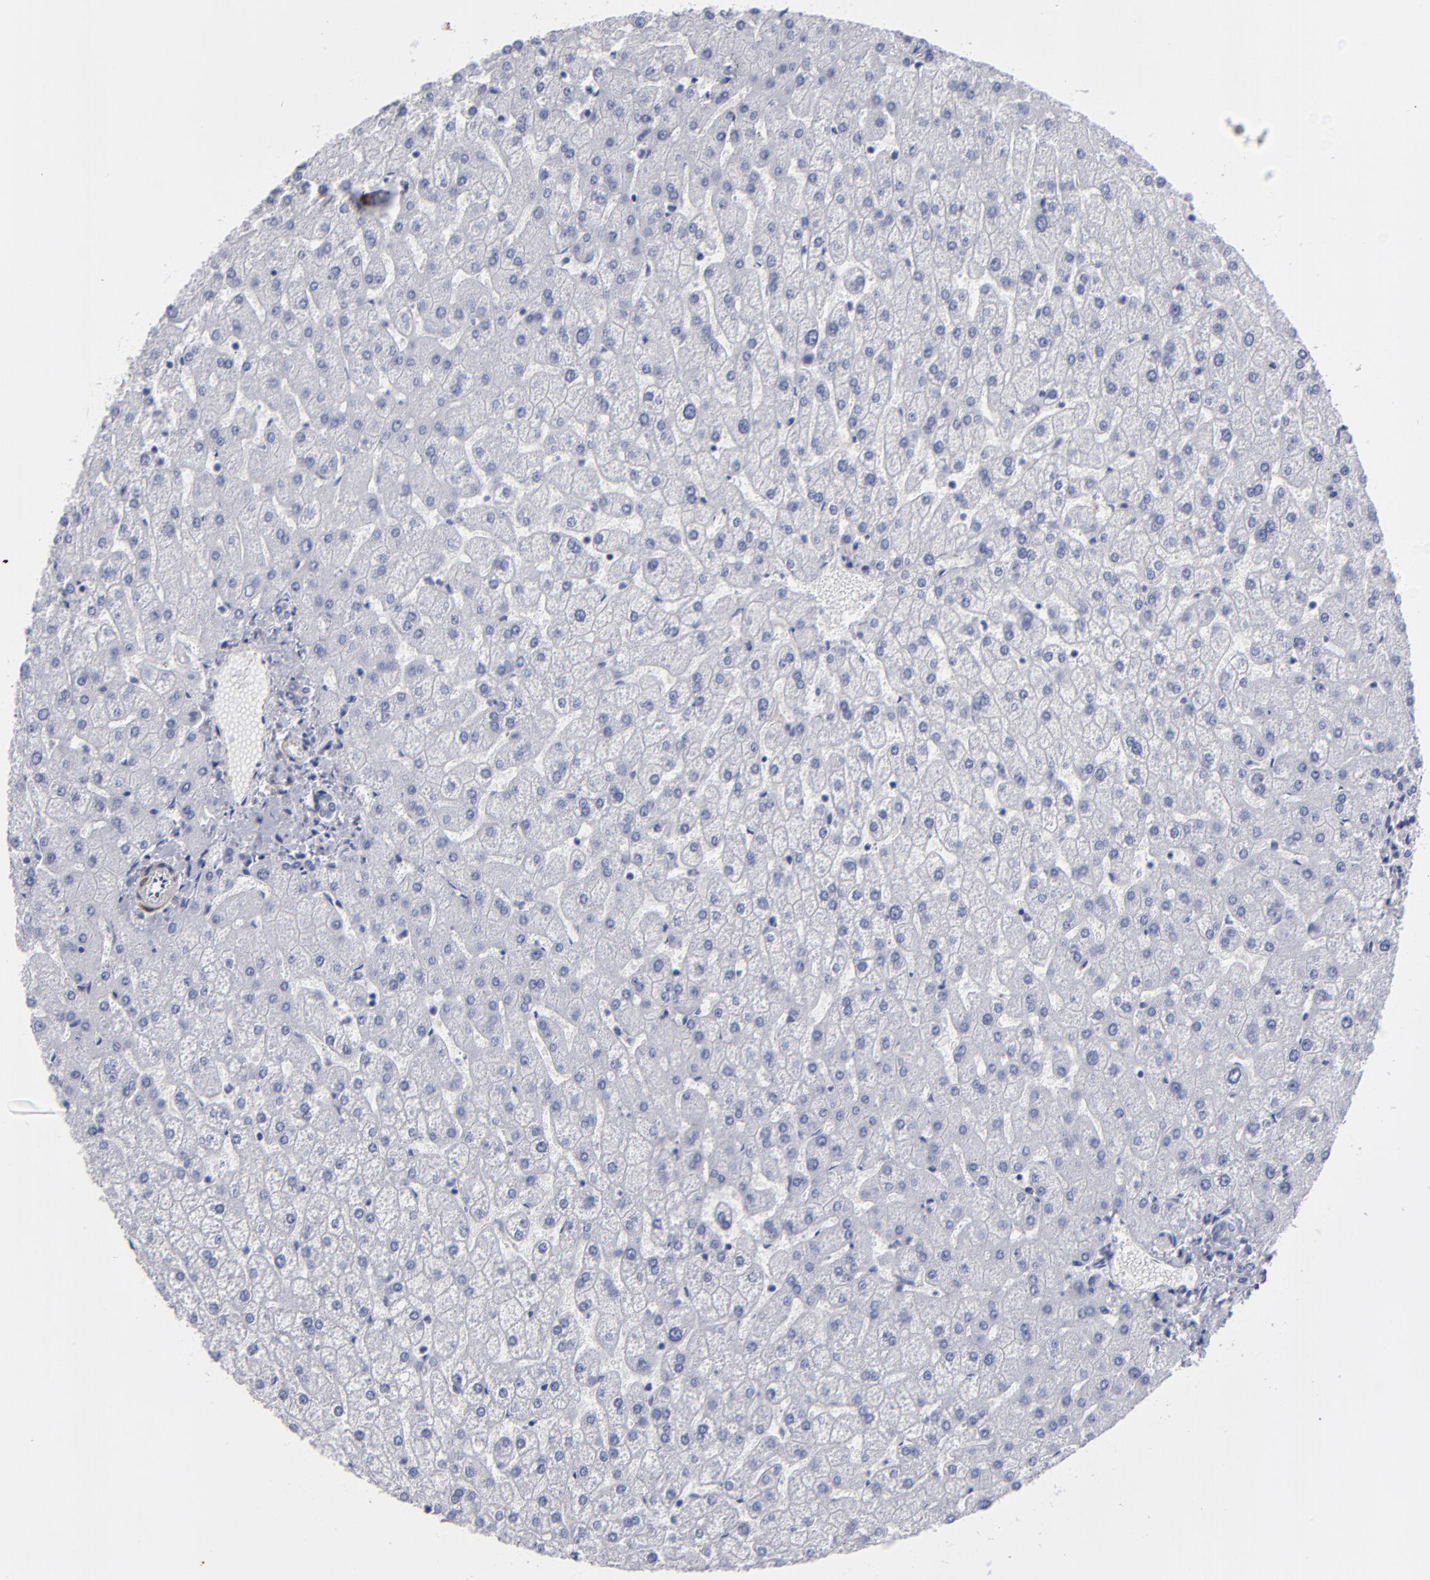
{"staining": {"intensity": "negative", "quantity": "none", "location": "none"}, "tissue": "liver", "cell_type": "Cholangiocytes", "image_type": "normal", "snomed": [{"axis": "morphology", "description": "Normal tissue, NOS"}, {"axis": "topography", "description": "Liver"}], "caption": "This is a histopathology image of immunohistochemistry staining of benign liver, which shows no staining in cholangiocytes. (Brightfield microscopy of DAB (3,3'-diaminobenzidine) immunohistochemistry at high magnification).", "gene": "SLMAP", "patient": {"sex": "female", "age": 32}}